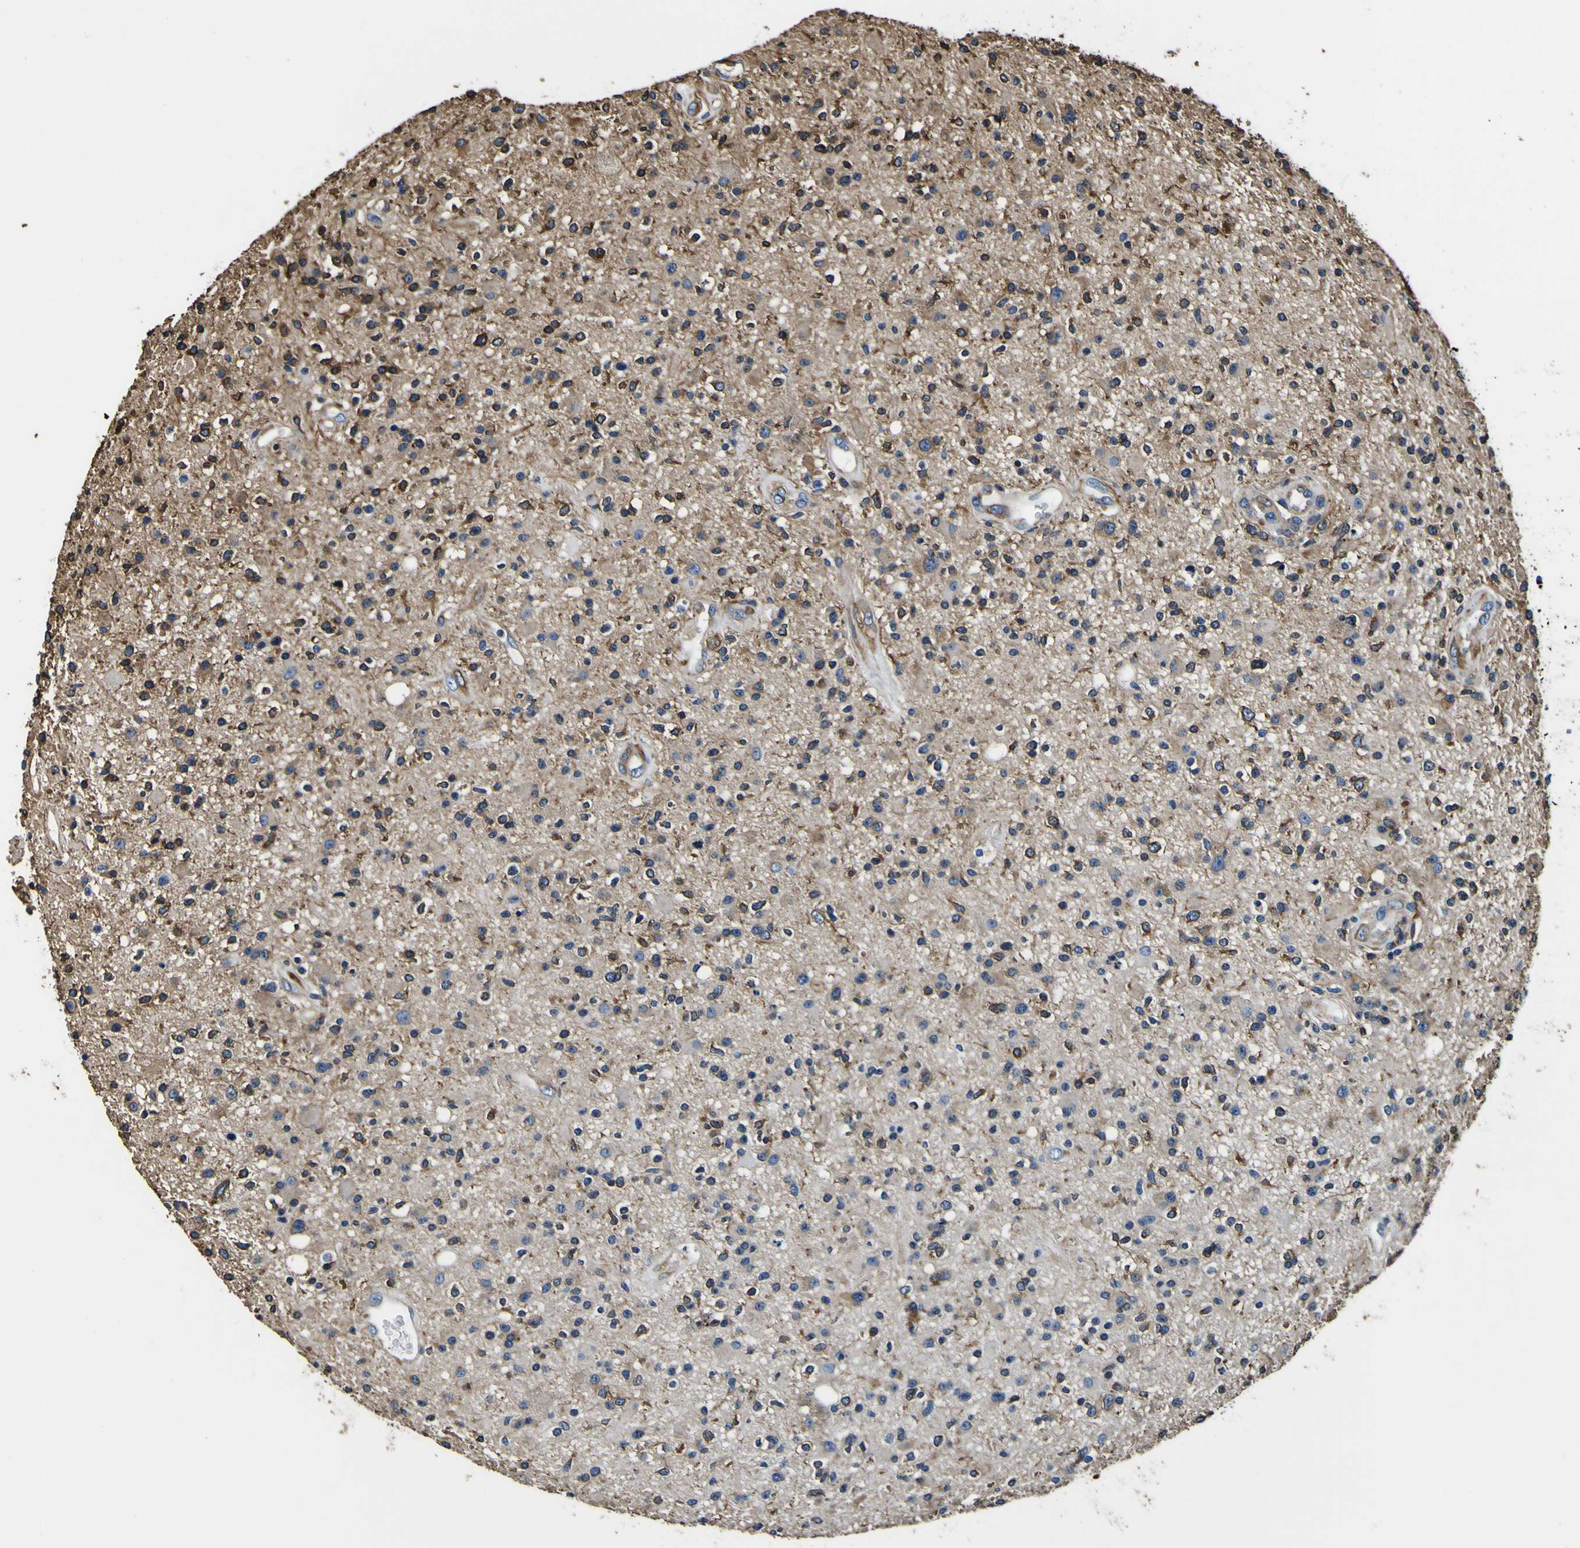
{"staining": {"intensity": "strong", "quantity": ">75%", "location": "cytoplasmic/membranous"}, "tissue": "glioma", "cell_type": "Tumor cells", "image_type": "cancer", "snomed": [{"axis": "morphology", "description": "Glioma, malignant, High grade"}, {"axis": "topography", "description": "Brain"}], "caption": "IHC histopathology image of neoplastic tissue: human malignant high-grade glioma stained using IHC exhibits high levels of strong protein expression localized specifically in the cytoplasmic/membranous of tumor cells, appearing as a cytoplasmic/membranous brown color.", "gene": "TUBA1B", "patient": {"sex": "male", "age": 33}}